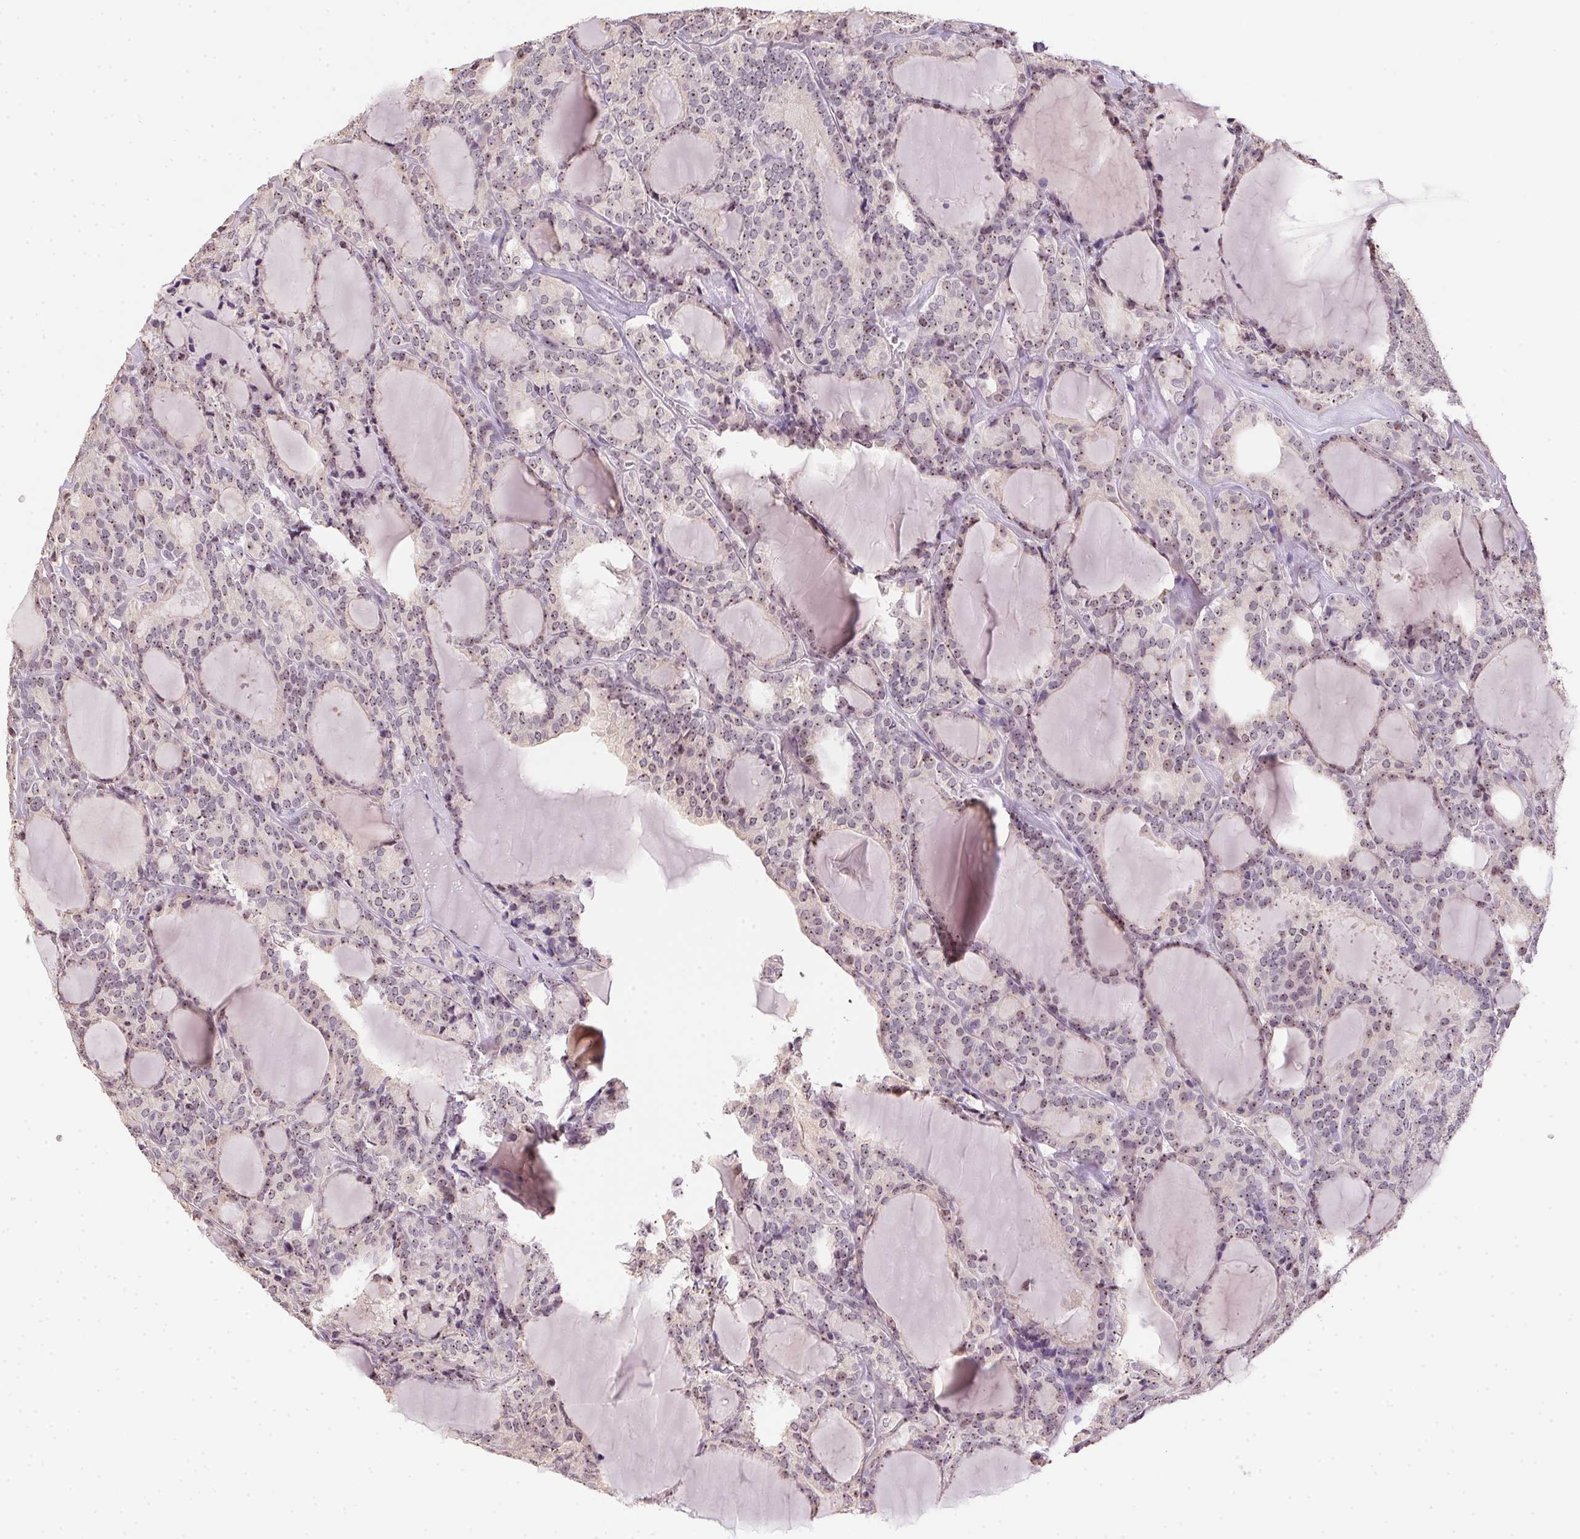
{"staining": {"intensity": "weak", "quantity": ">75%", "location": "nuclear"}, "tissue": "thyroid cancer", "cell_type": "Tumor cells", "image_type": "cancer", "snomed": [{"axis": "morphology", "description": "Follicular adenoma carcinoma, NOS"}, {"axis": "topography", "description": "Thyroid gland"}], "caption": "Immunohistochemistry (IHC) photomicrograph of follicular adenoma carcinoma (thyroid) stained for a protein (brown), which shows low levels of weak nuclear positivity in about >75% of tumor cells.", "gene": "BATF2", "patient": {"sex": "male", "age": 74}}